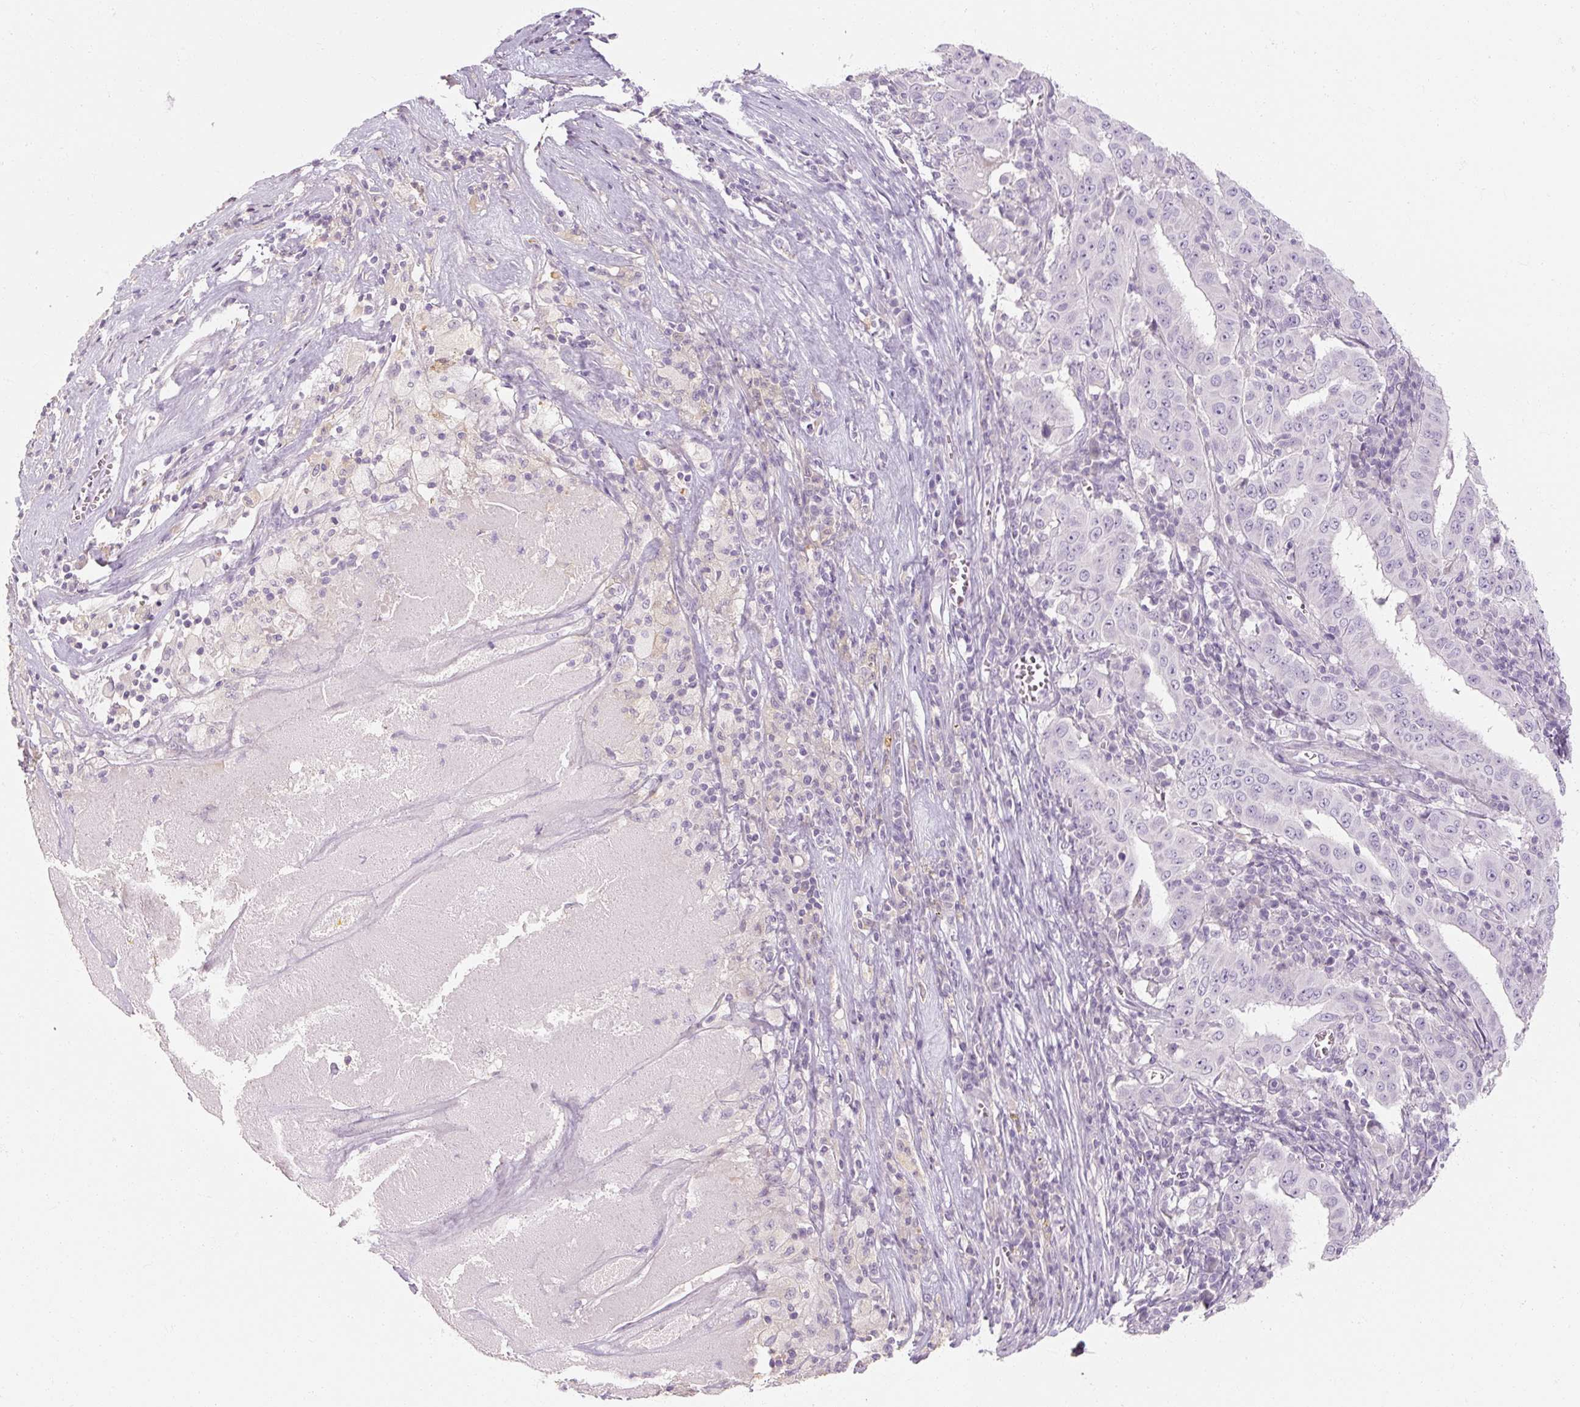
{"staining": {"intensity": "negative", "quantity": "none", "location": "none"}, "tissue": "pancreatic cancer", "cell_type": "Tumor cells", "image_type": "cancer", "snomed": [{"axis": "morphology", "description": "Adenocarcinoma, NOS"}, {"axis": "topography", "description": "Pancreas"}], "caption": "DAB immunohistochemical staining of pancreatic adenocarcinoma exhibits no significant positivity in tumor cells.", "gene": "NFE2L3", "patient": {"sex": "male", "age": 63}}